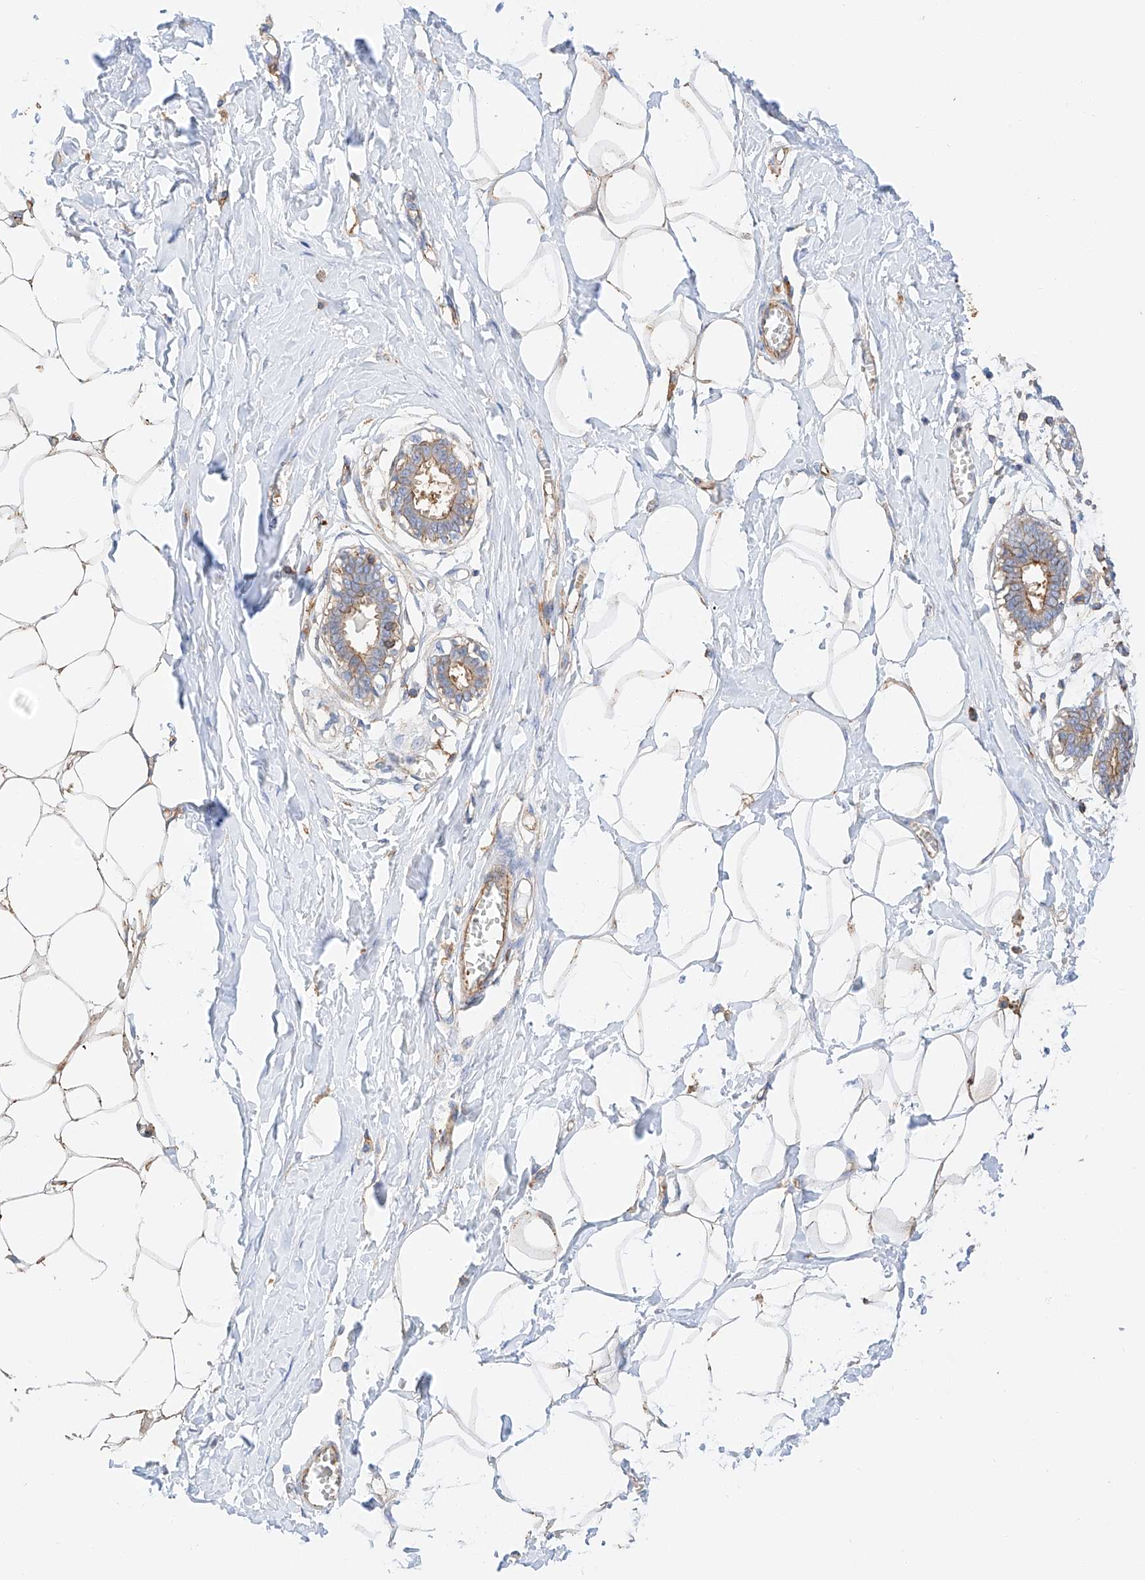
{"staining": {"intensity": "weak", "quantity": "25%-75%", "location": "cytoplasmic/membranous"}, "tissue": "breast", "cell_type": "Adipocytes", "image_type": "normal", "snomed": [{"axis": "morphology", "description": "Normal tissue, NOS"}, {"axis": "topography", "description": "Breast"}], "caption": "An image of breast stained for a protein shows weak cytoplasmic/membranous brown staining in adipocytes. Ihc stains the protein of interest in brown and the nuclei are stained blue.", "gene": "ENSG00000259132", "patient": {"sex": "female", "age": 27}}